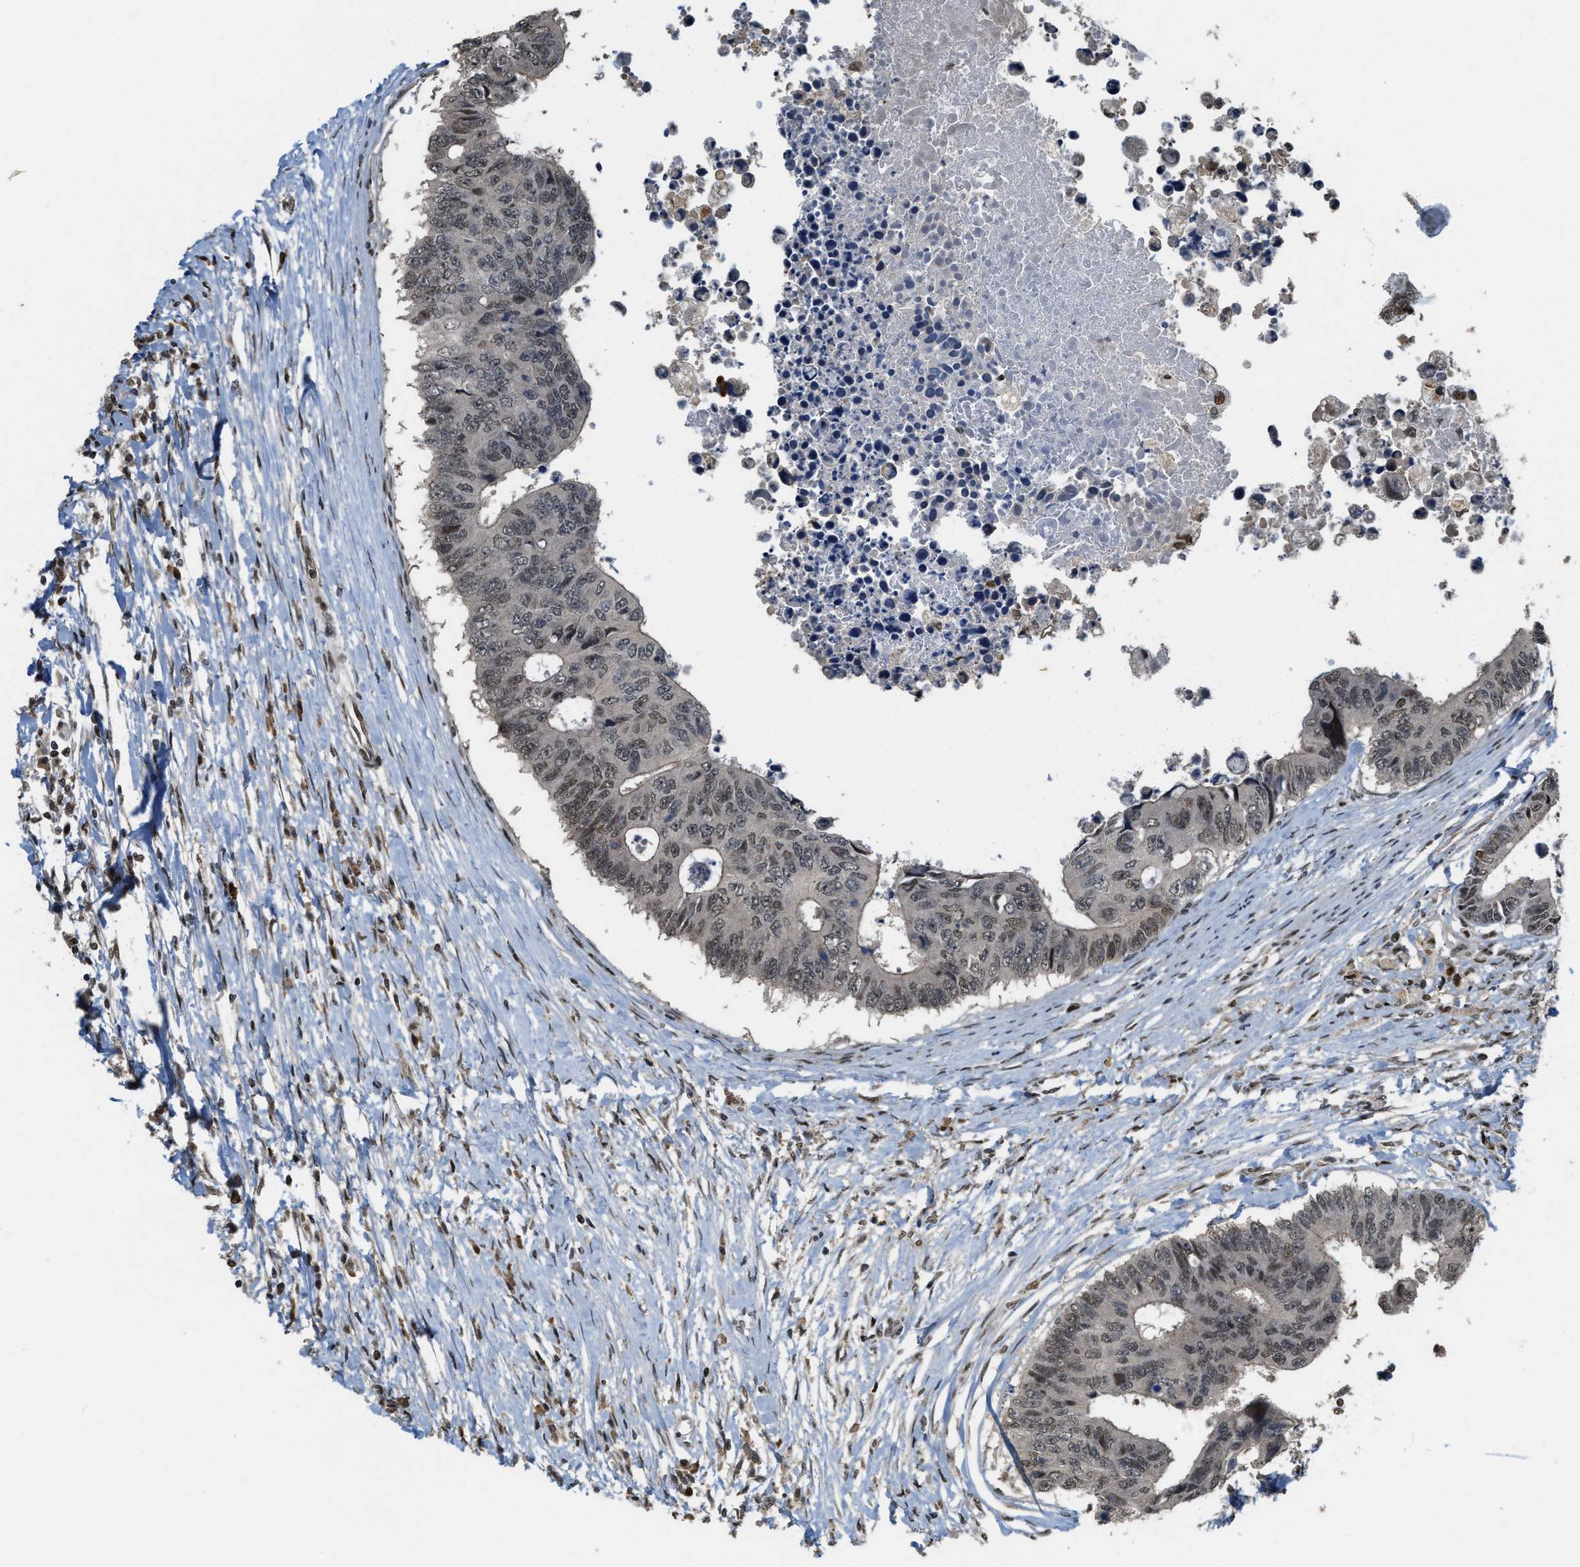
{"staining": {"intensity": "weak", "quantity": "25%-75%", "location": "nuclear"}, "tissue": "colorectal cancer", "cell_type": "Tumor cells", "image_type": "cancer", "snomed": [{"axis": "morphology", "description": "Adenocarcinoma, NOS"}, {"axis": "topography", "description": "Rectum"}], "caption": "IHC photomicrograph of human colorectal cancer (adenocarcinoma) stained for a protein (brown), which demonstrates low levels of weak nuclear expression in approximately 25%-75% of tumor cells.", "gene": "SERTAD2", "patient": {"sex": "male", "age": 84}}